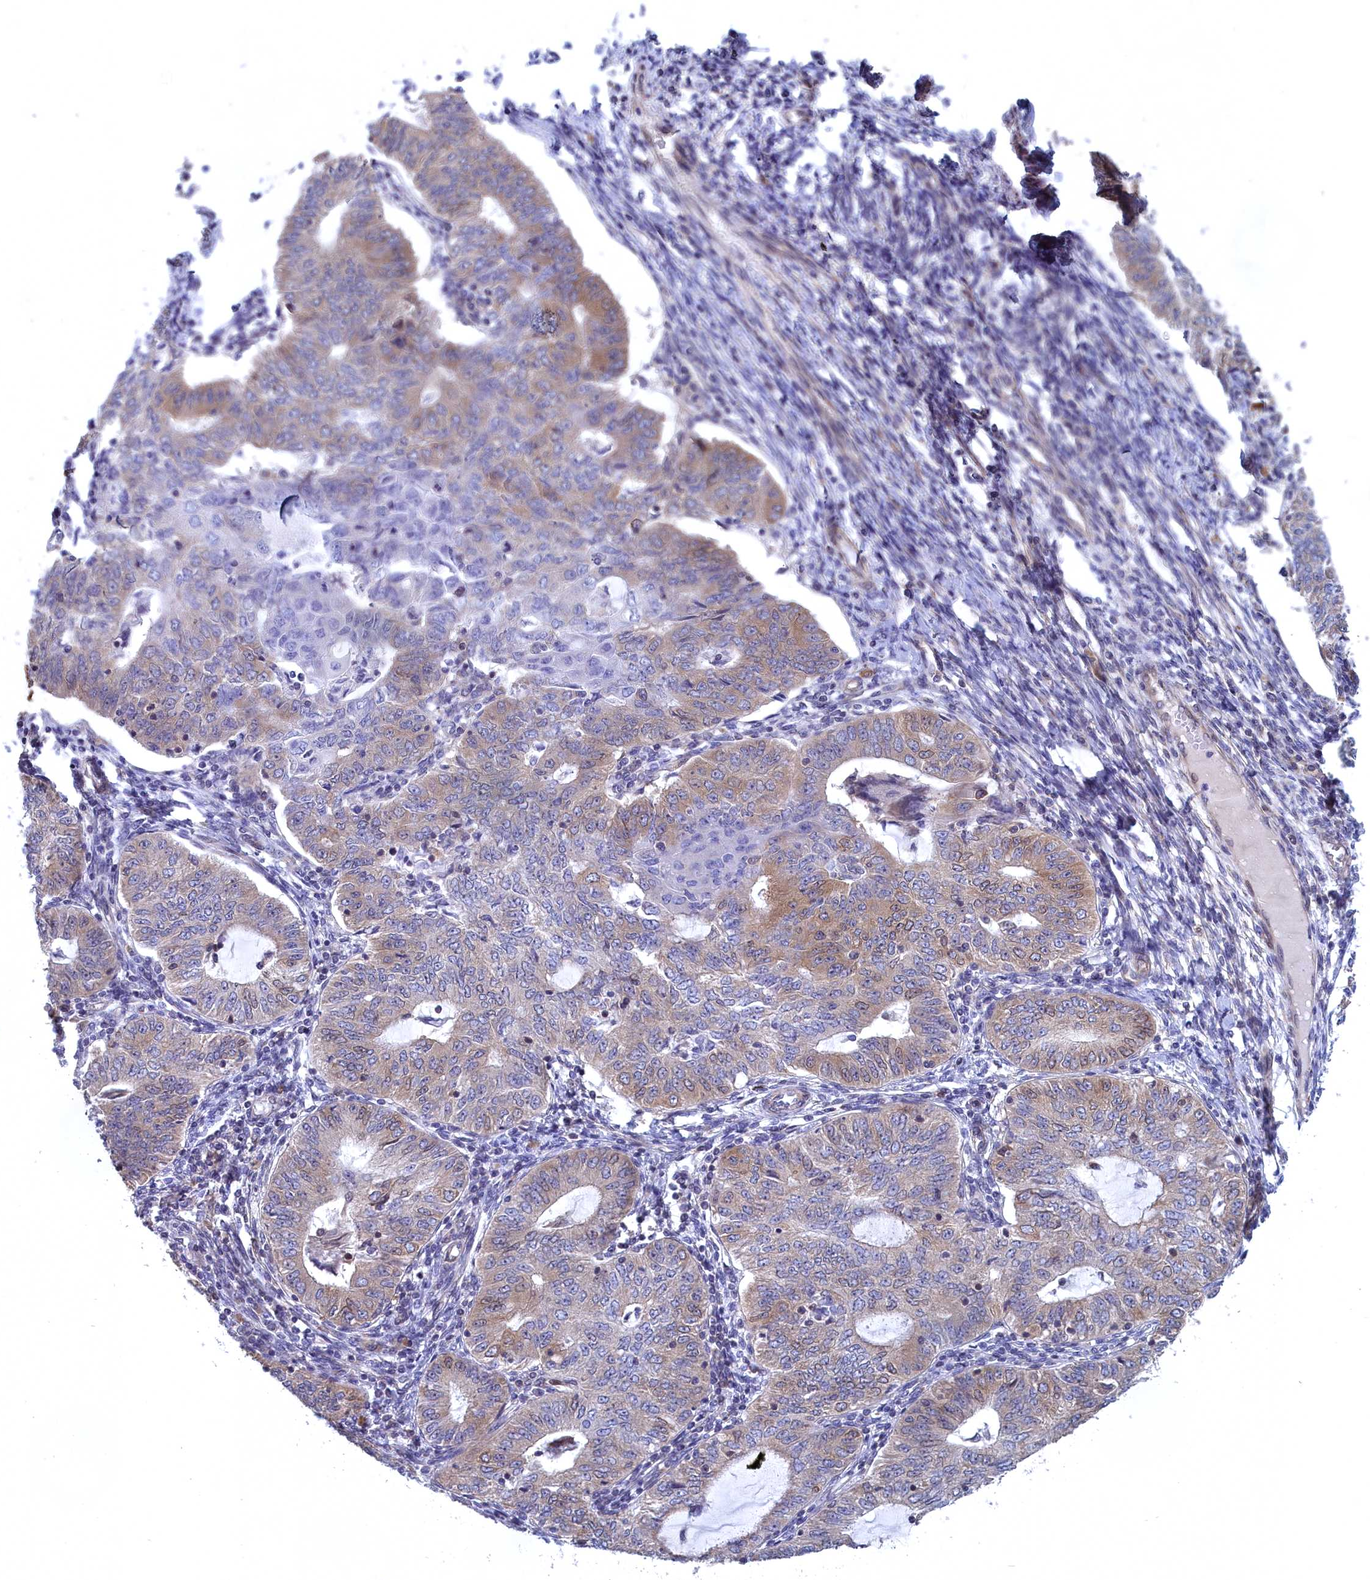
{"staining": {"intensity": "moderate", "quantity": "<25%", "location": "cytoplasmic/membranous"}, "tissue": "endometrial cancer", "cell_type": "Tumor cells", "image_type": "cancer", "snomed": [{"axis": "morphology", "description": "Adenocarcinoma, NOS"}, {"axis": "topography", "description": "Endometrium"}], "caption": "Endometrial cancer (adenocarcinoma) stained with immunohistochemistry (IHC) reveals moderate cytoplasmic/membranous positivity in about <25% of tumor cells.", "gene": "NAA10", "patient": {"sex": "female", "age": 32}}